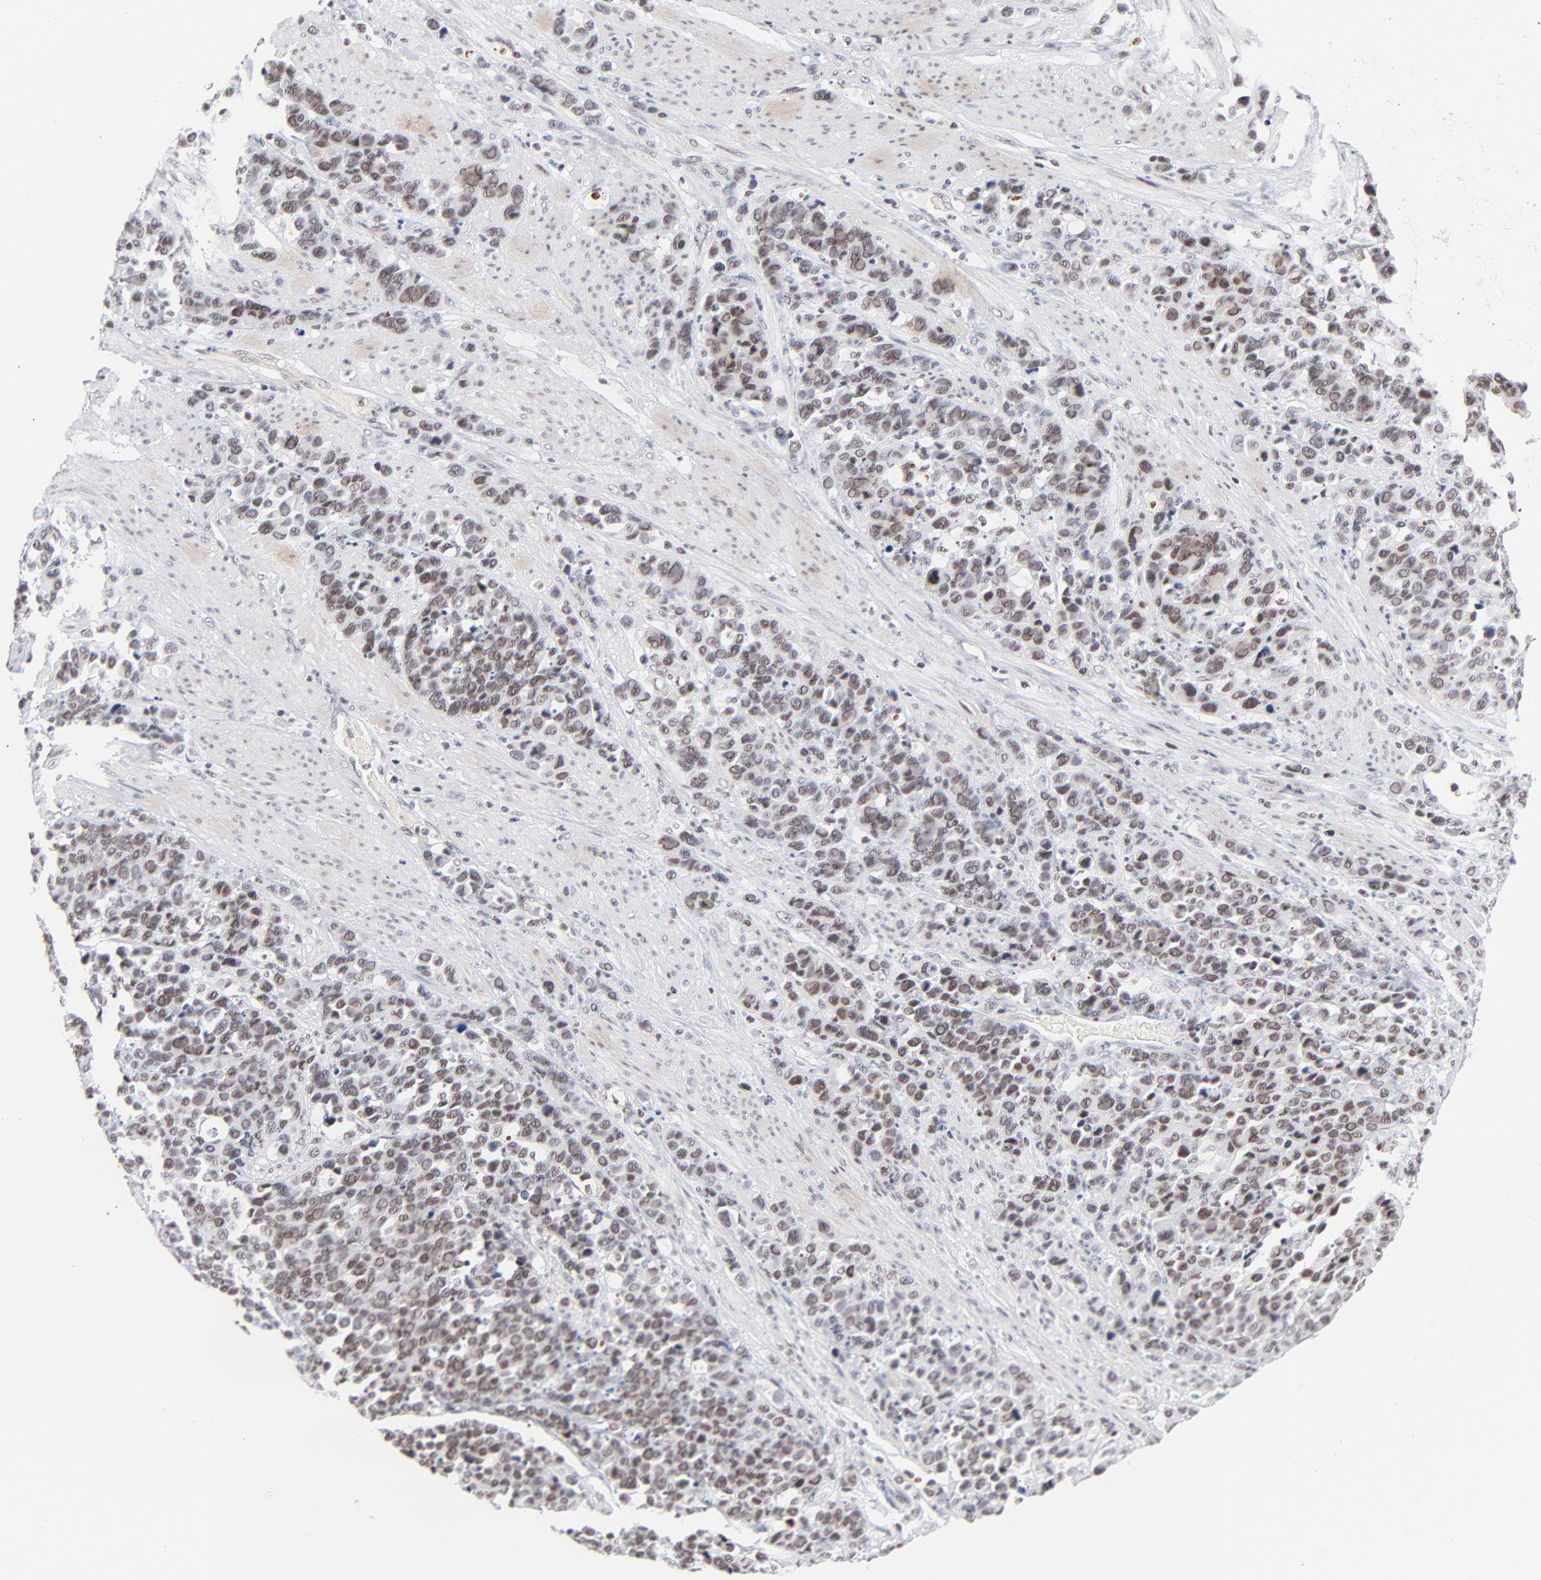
{"staining": {"intensity": "weak", "quantity": ">75%", "location": "nuclear"}, "tissue": "stomach cancer", "cell_type": "Tumor cells", "image_type": "cancer", "snomed": [{"axis": "morphology", "description": "Adenocarcinoma, NOS"}, {"axis": "topography", "description": "Stomach, upper"}], "caption": "Immunohistochemistry of stomach cancer demonstrates low levels of weak nuclear expression in approximately >75% of tumor cells.", "gene": "ZNF143", "patient": {"sex": "male", "age": 71}}